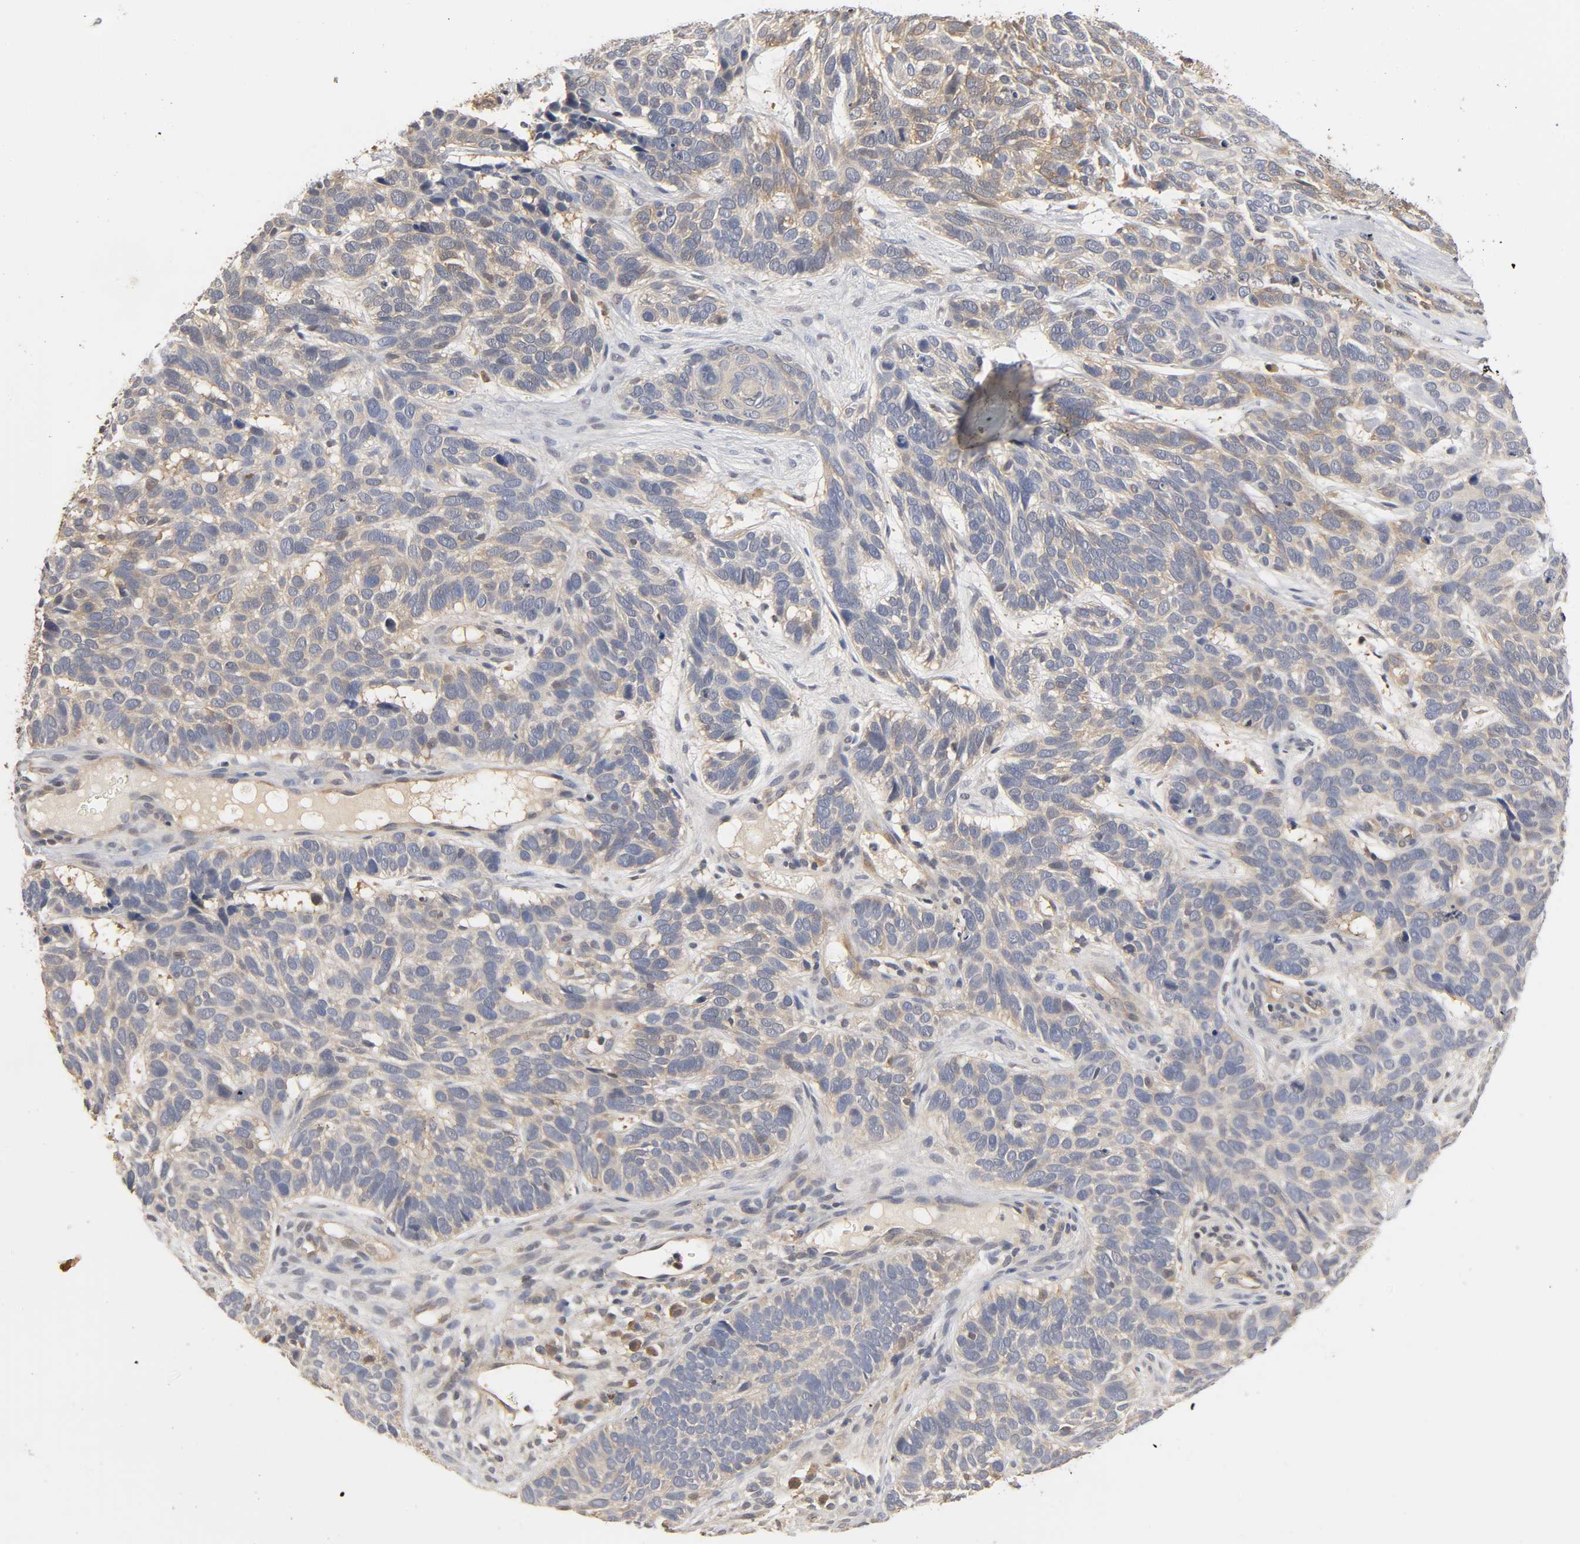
{"staining": {"intensity": "weak", "quantity": "25%-75%", "location": "cytoplasmic/membranous"}, "tissue": "skin cancer", "cell_type": "Tumor cells", "image_type": "cancer", "snomed": [{"axis": "morphology", "description": "Basal cell carcinoma"}, {"axis": "topography", "description": "Skin"}], "caption": "Immunohistochemical staining of skin cancer shows low levels of weak cytoplasmic/membranous protein staining in approximately 25%-75% of tumor cells. (Brightfield microscopy of DAB IHC at high magnification).", "gene": "PDE5A", "patient": {"sex": "male", "age": 87}}